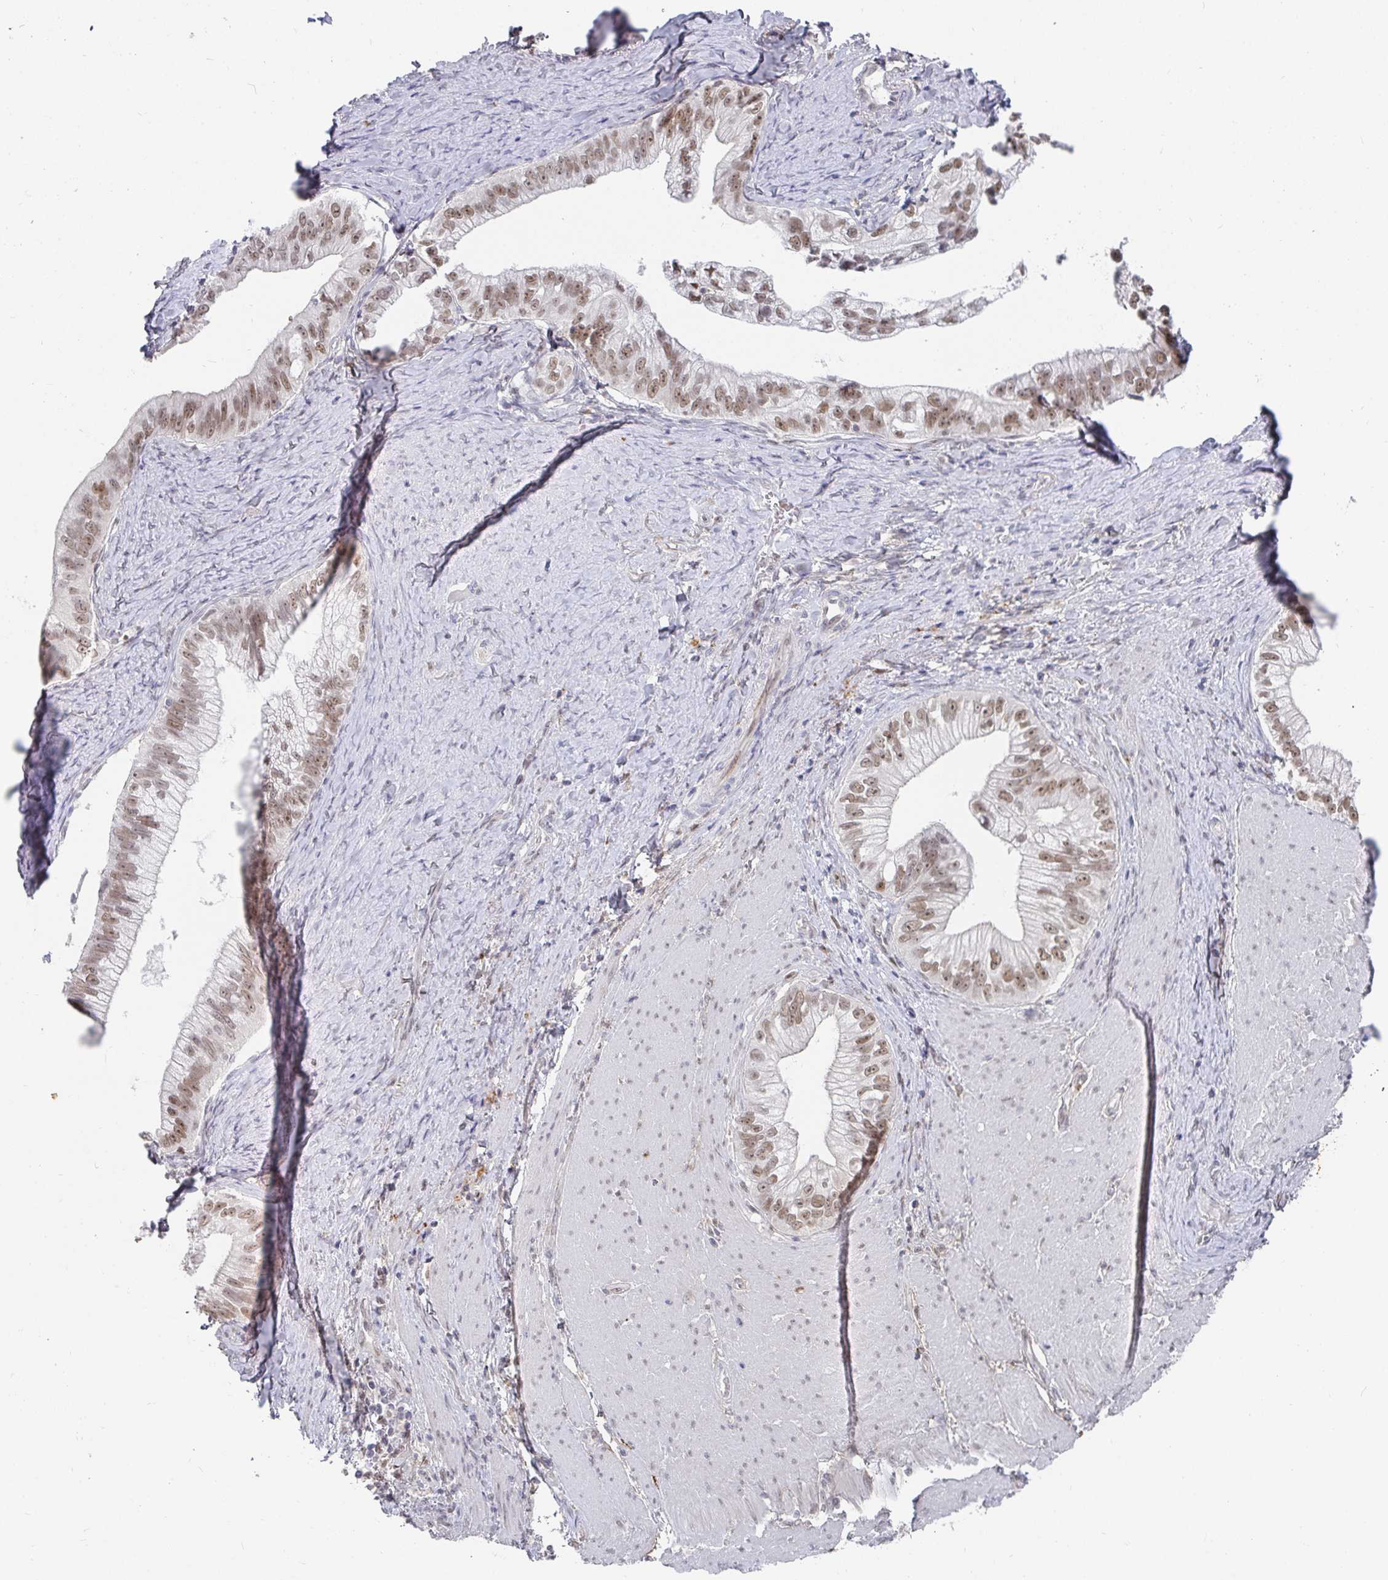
{"staining": {"intensity": "moderate", "quantity": ">75%", "location": "nuclear"}, "tissue": "pancreatic cancer", "cell_type": "Tumor cells", "image_type": "cancer", "snomed": [{"axis": "morphology", "description": "Adenocarcinoma, NOS"}, {"axis": "topography", "description": "Pancreas"}], "caption": "Moderate nuclear positivity is seen in about >75% of tumor cells in pancreatic cancer (adenocarcinoma).", "gene": "RCOR1", "patient": {"sex": "male", "age": 70}}